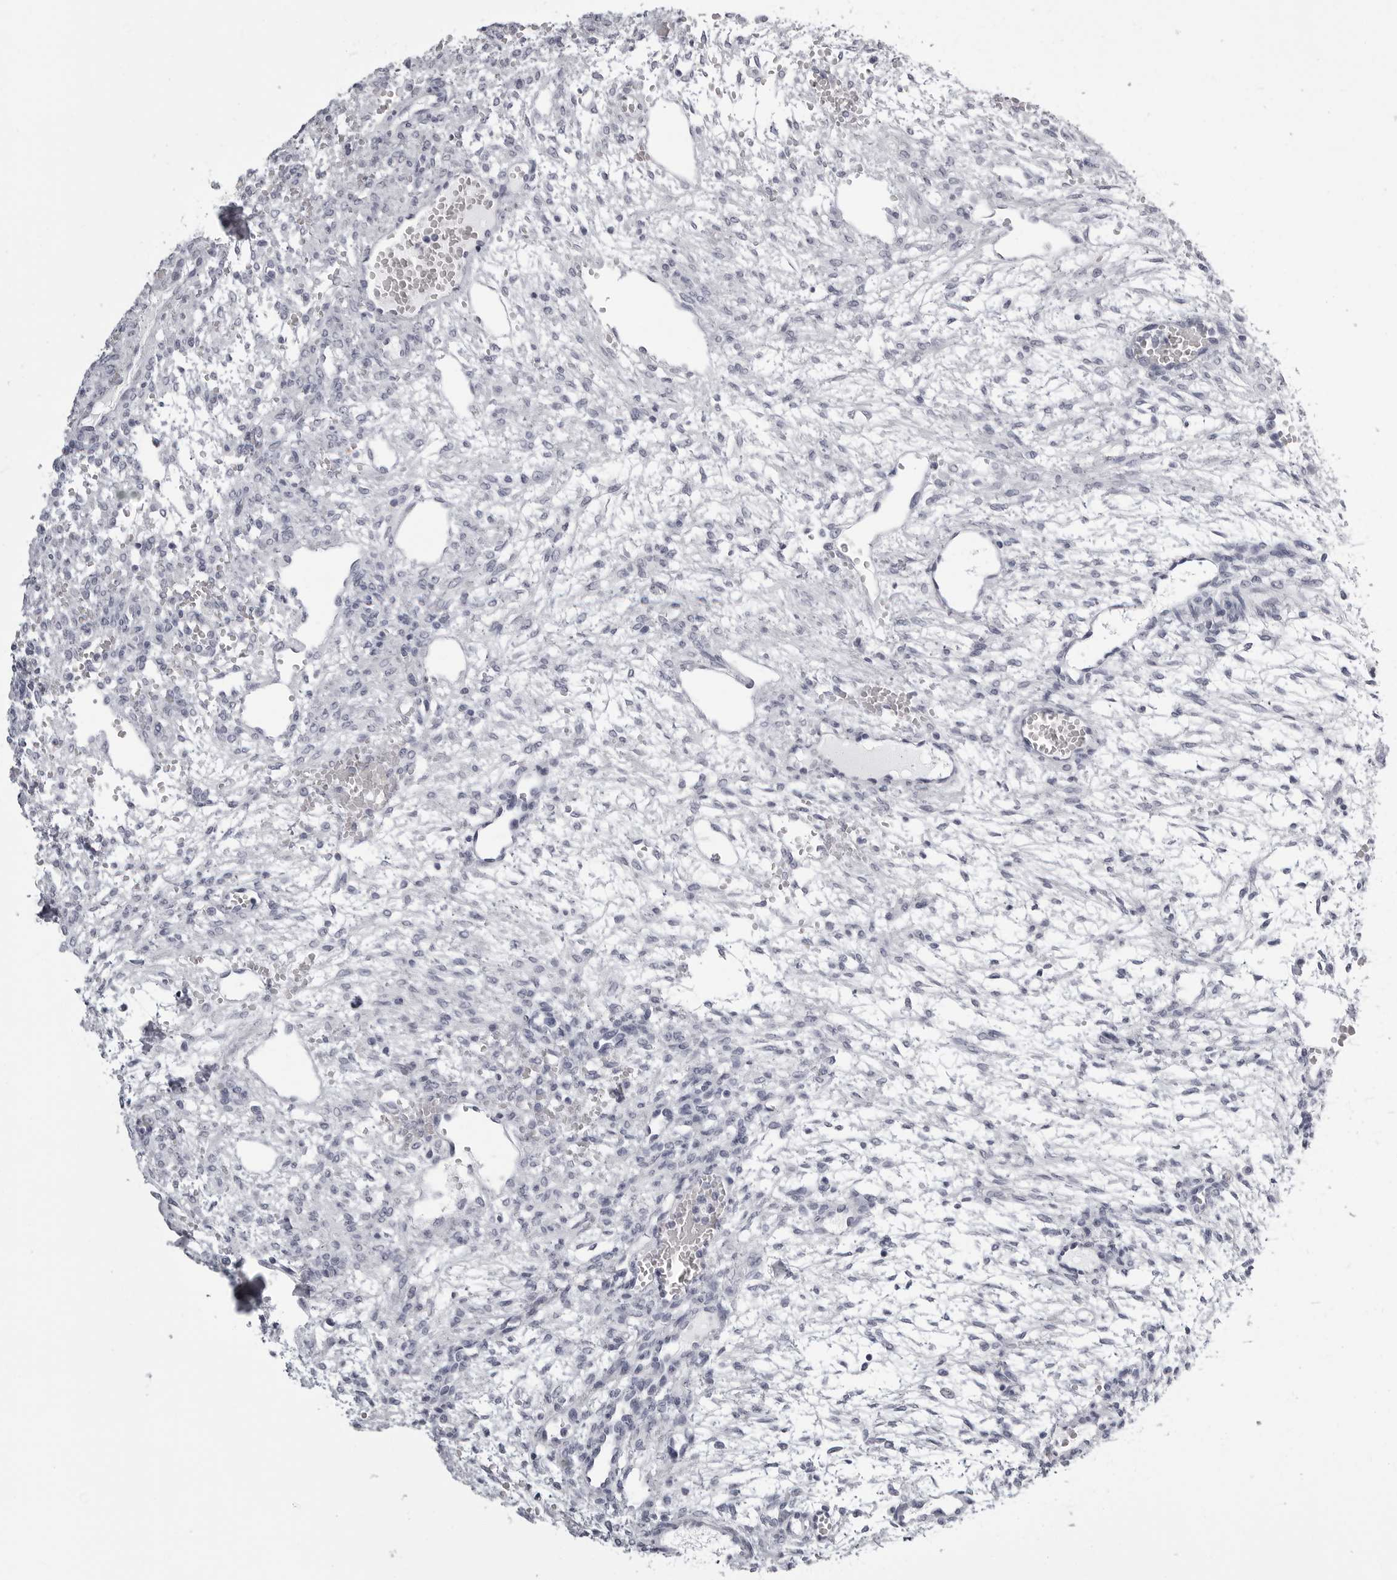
{"staining": {"intensity": "negative", "quantity": "none", "location": "none"}, "tissue": "ovary", "cell_type": "Ovarian stroma cells", "image_type": "normal", "snomed": [{"axis": "morphology", "description": "Normal tissue, NOS"}, {"axis": "topography", "description": "Ovary"}], "caption": "High magnification brightfield microscopy of unremarkable ovary stained with DAB (3,3'-diaminobenzidine) (brown) and counterstained with hematoxylin (blue): ovarian stroma cells show no significant expression. (Stains: DAB immunohistochemistry with hematoxylin counter stain, Microscopy: brightfield microscopy at high magnification).", "gene": "BPIFA1", "patient": {"sex": "female", "age": 34}}